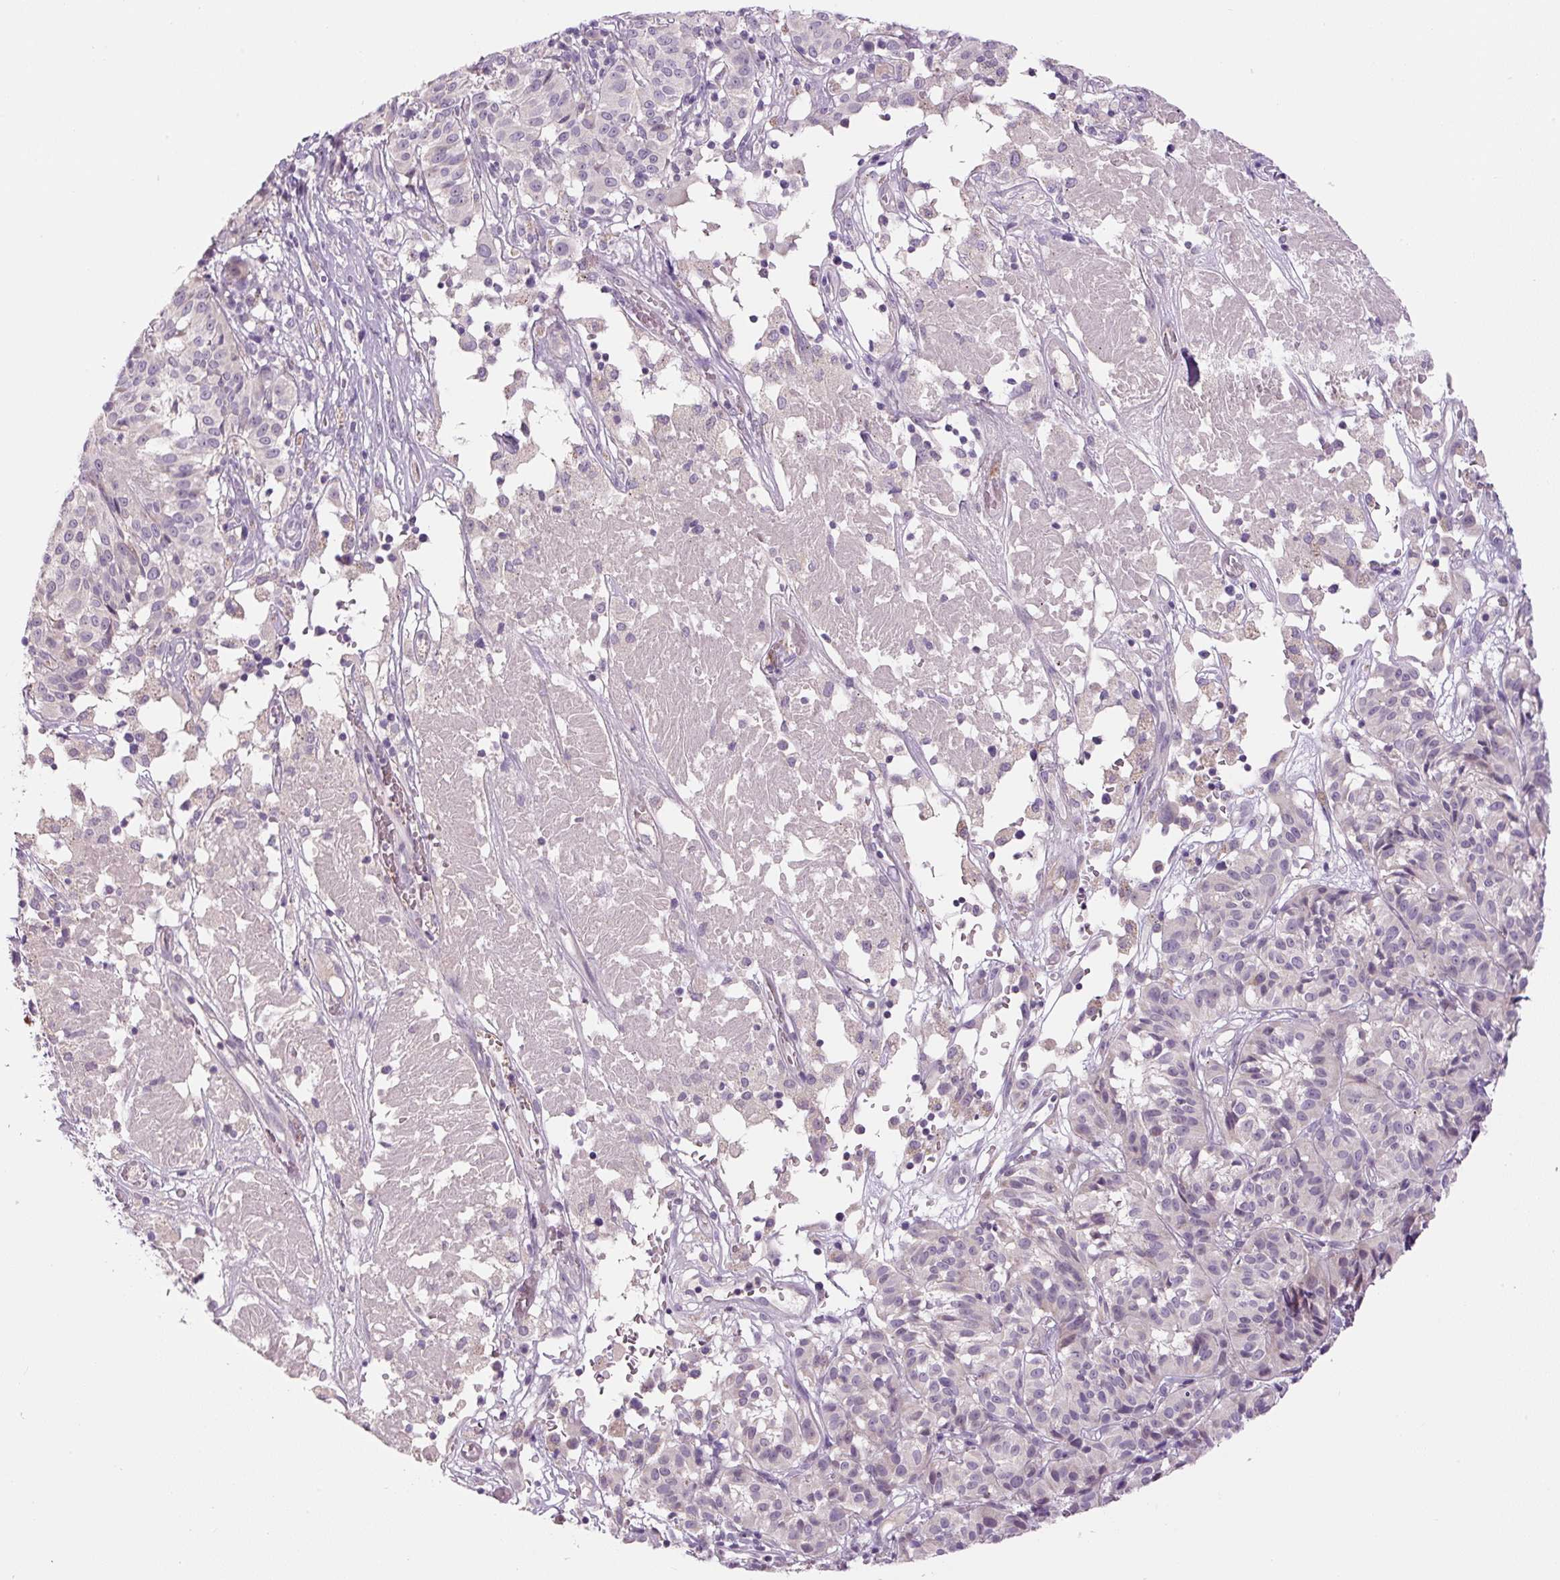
{"staining": {"intensity": "negative", "quantity": "none", "location": "none"}, "tissue": "melanoma", "cell_type": "Tumor cells", "image_type": "cancer", "snomed": [{"axis": "morphology", "description": "Malignant melanoma, NOS"}, {"axis": "topography", "description": "Skin"}], "caption": "The photomicrograph demonstrates no staining of tumor cells in melanoma.", "gene": "FABP7", "patient": {"sex": "female", "age": 72}}